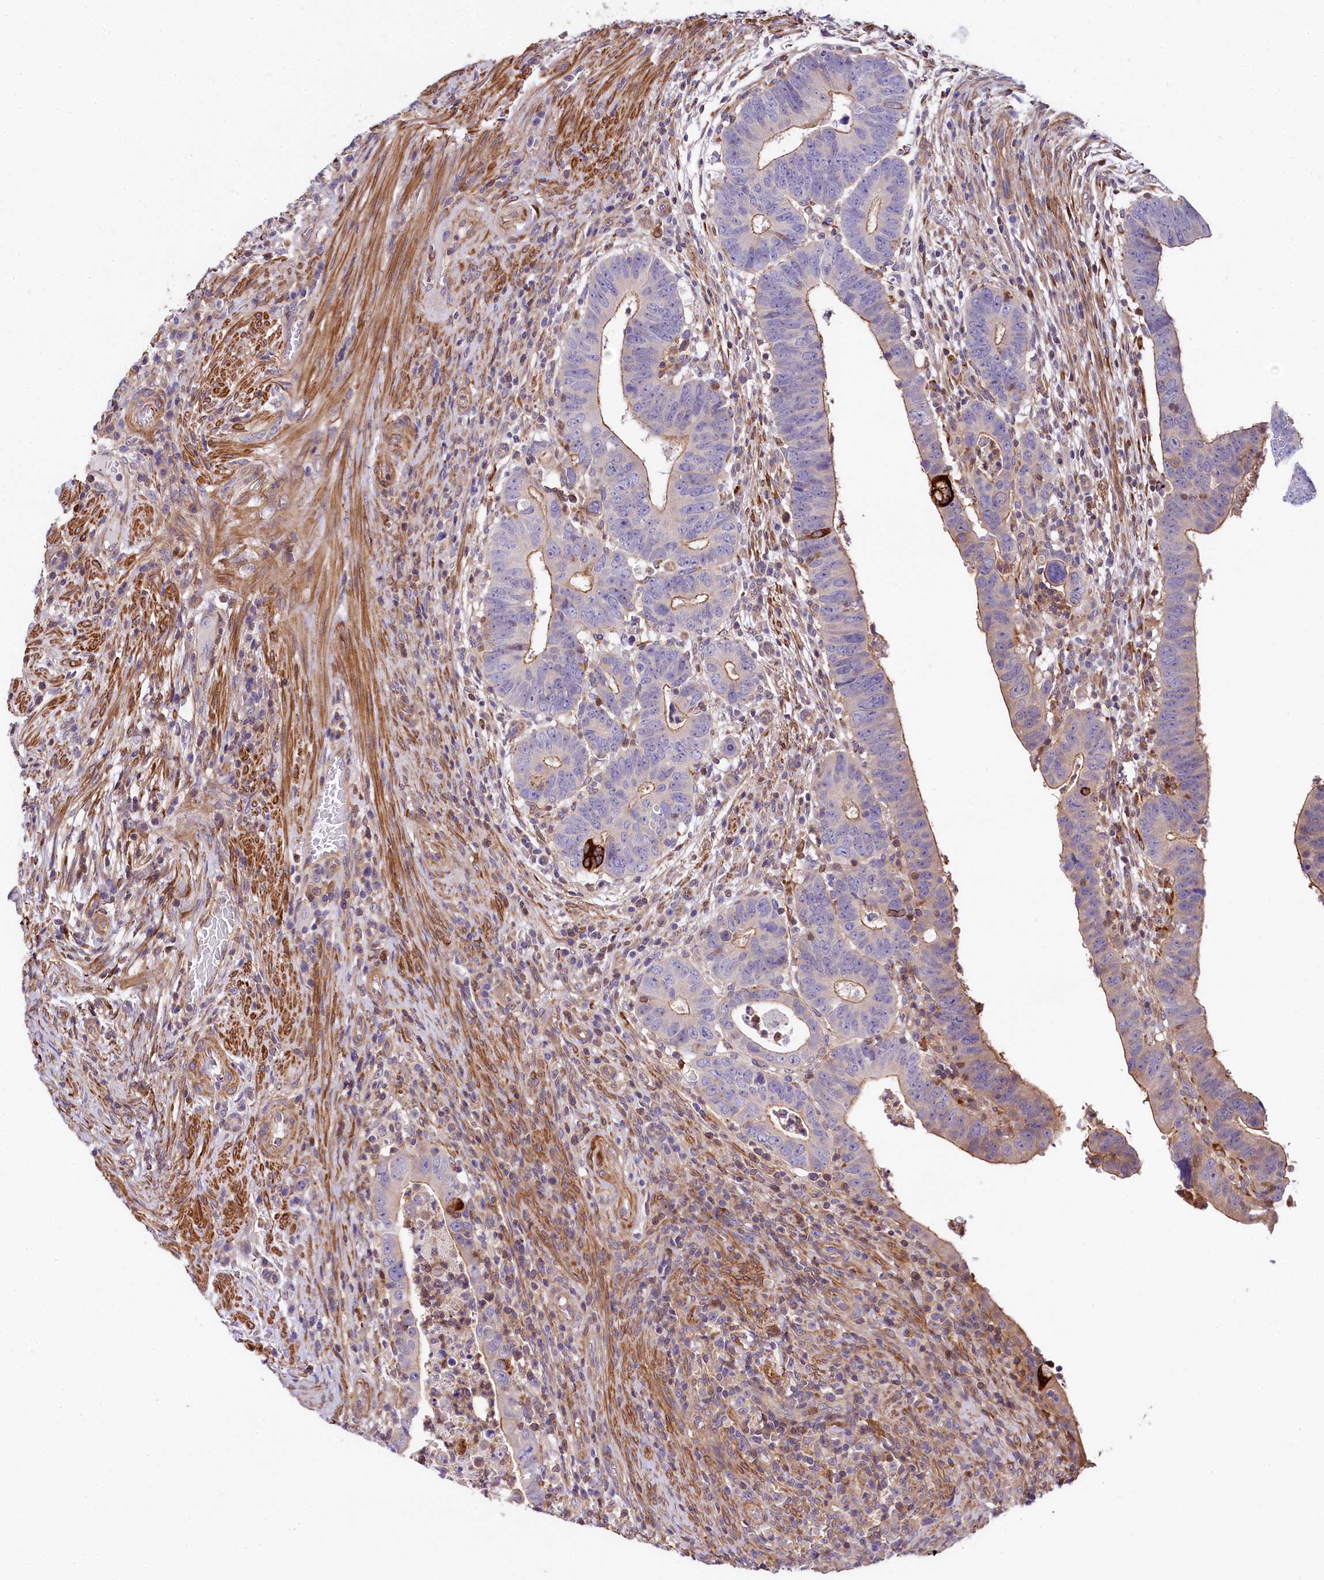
{"staining": {"intensity": "moderate", "quantity": "<25%", "location": "cytoplasmic/membranous"}, "tissue": "colorectal cancer", "cell_type": "Tumor cells", "image_type": "cancer", "snomed": [{"axis": "morphology", "description": "Normal tissue, NOS"}, {"axis": "morphology", "description": "Adenocarcinoma, NOS"}, {"axis": "topography", "description": "Rectum"}], "caption": "Immunohistochemical staining of adenocarcinoma (colorectal) demonstrates low levels of moderate cytoplasmic/membranous expression in approximately <25% of tumor cells. (Stains: DAB (3,3'-diaminobenzidine) in brown, nuclei in blue, Microscopy: brightfield microscopy at high magnification).", "gene": "FCHSD2", "patient": {"sex": "female", "age": 65}}